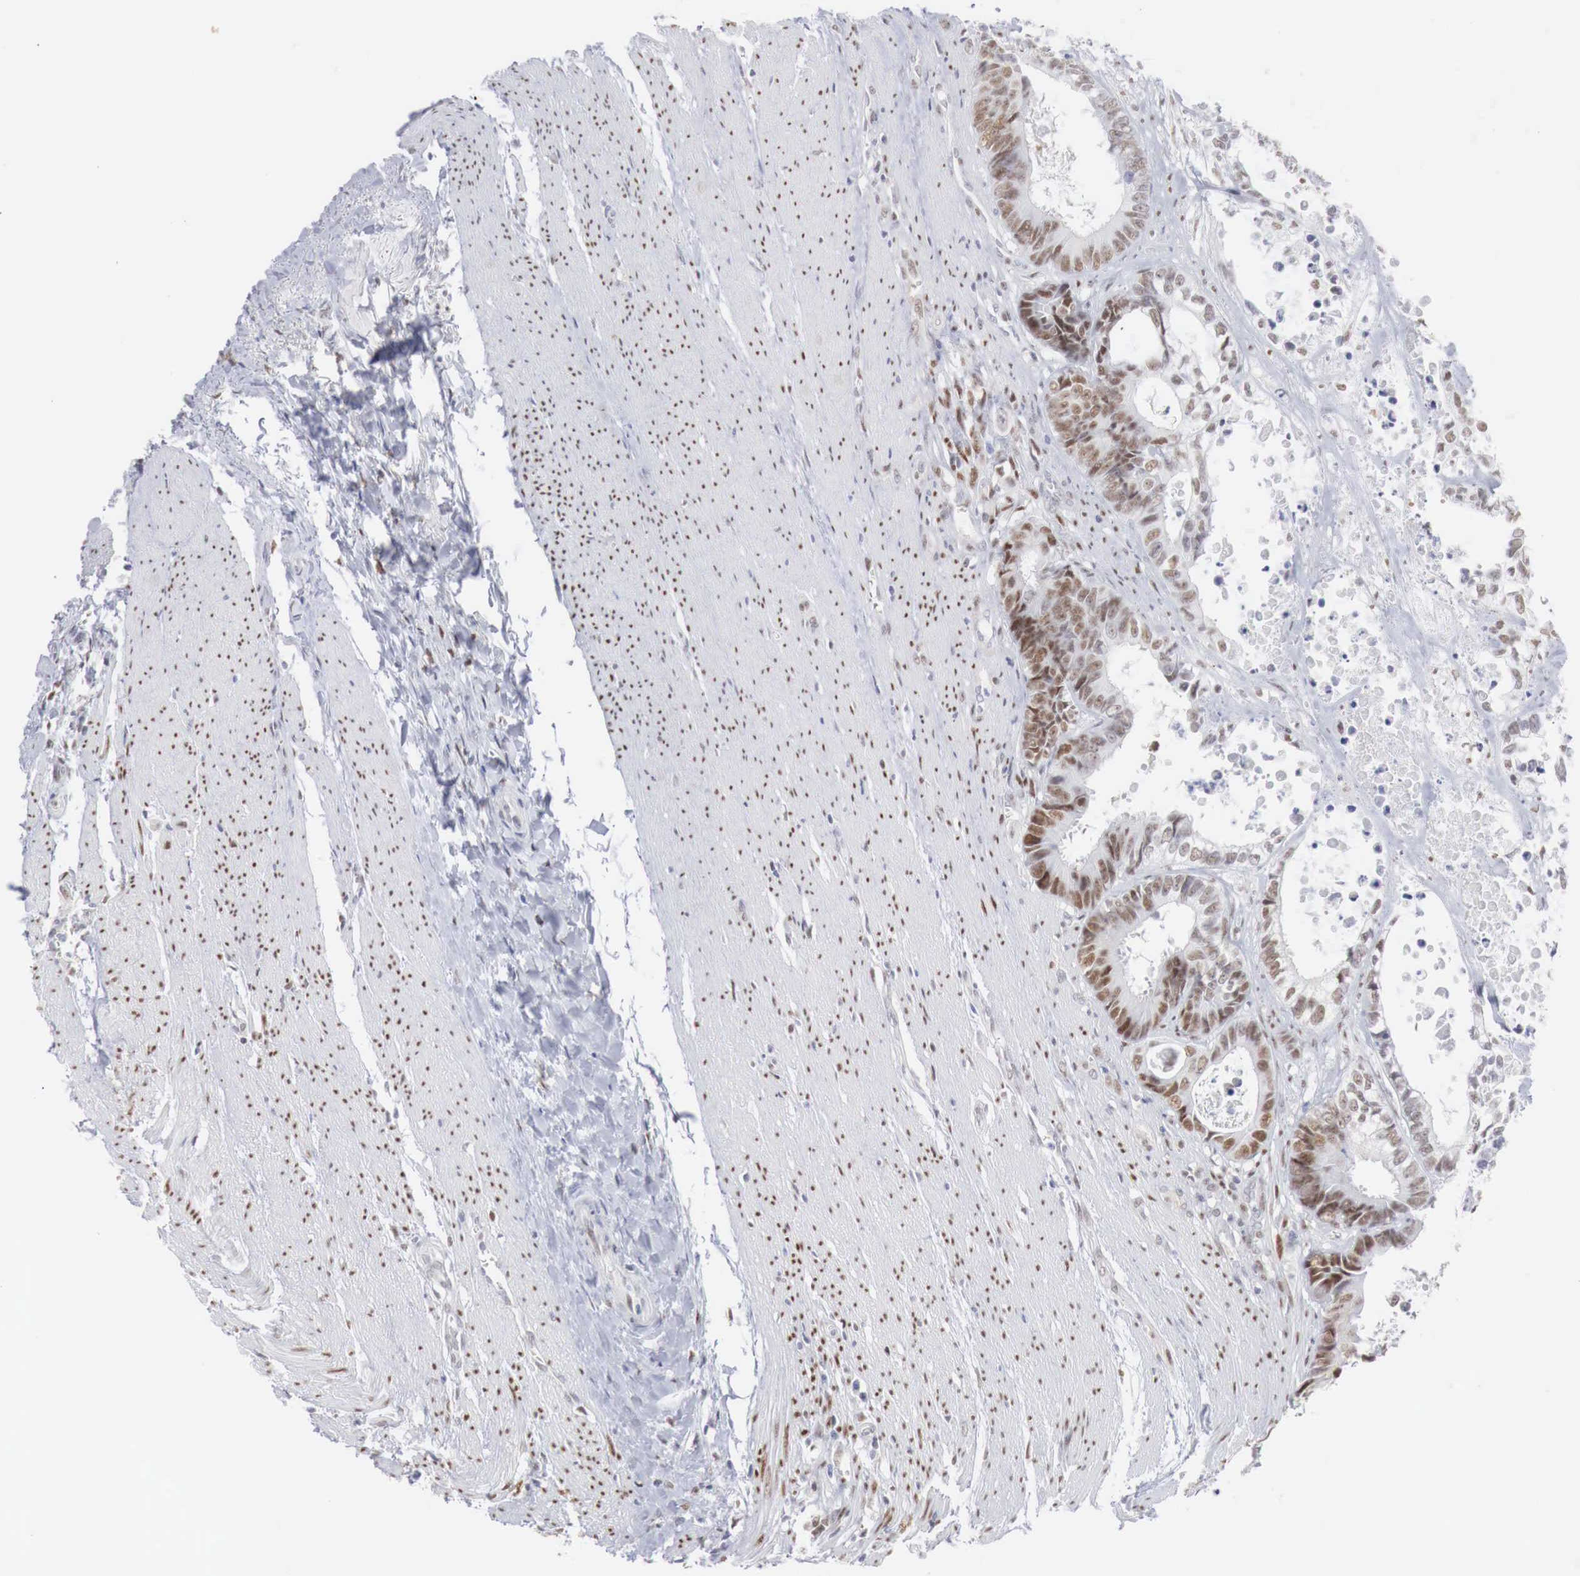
{"staining": {"intensity": "moderate", "quantity": ">75%", "location": "nuclear"}, "tissue": "colorectal cancer", "cell_type": "Tumor cells", "image_type": "cancer", "snomed": [{"axis": "morphology", "description": "Adenocarcinoma, NOS"}, {"axis": "topography", "description": "Rectum"}], "caption": "This is a micrograph of IHC staining of colorectal adenocarcinoma, which shows moderate positivity in the nuclear of tumor cells.", "gene": "FOXP2", "patient": {"sex": "female", "age": 98}}